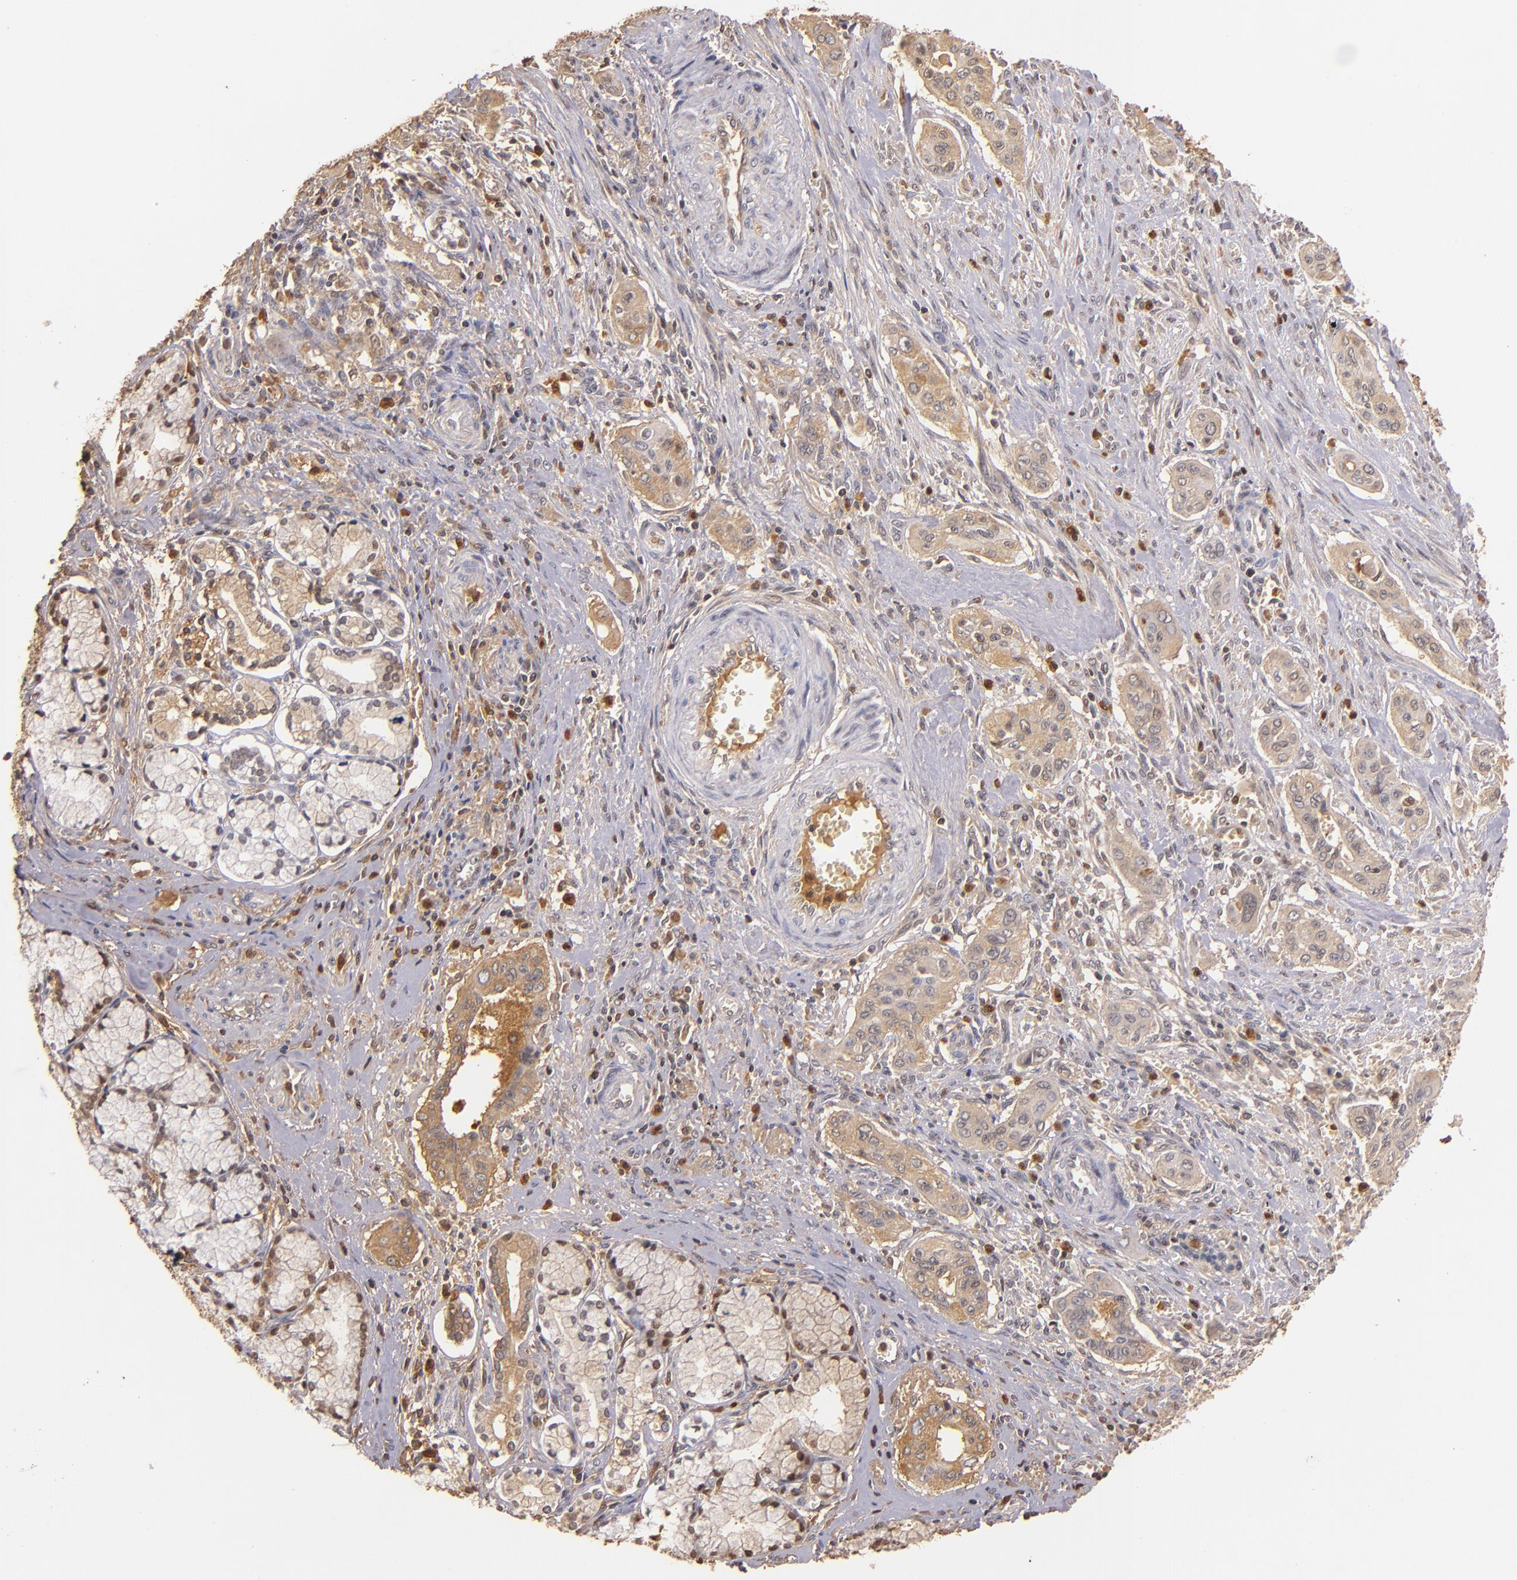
{"staining": {"intensity": "moderate", "quantity": ">75%", "location": "cytoplasmic/membranous"}, "tissue": "pancreatic cancer", "cell_type": "Tumor cells", "image_type": "cancer", "snomed": [{"axis": "morphology", "description": "Adenocarcinoma, NOS"}, {"axis": "topography", "description": "Pancreas"}], "caption": "Immunohistochemical staining of pancreatic cancer displays medium levels of moderate cytoplasmic/membranous protein expression in approximately >75% of tumor cells.", "gene": "PTS", "patient": {"sex": "male", "age": 77}}